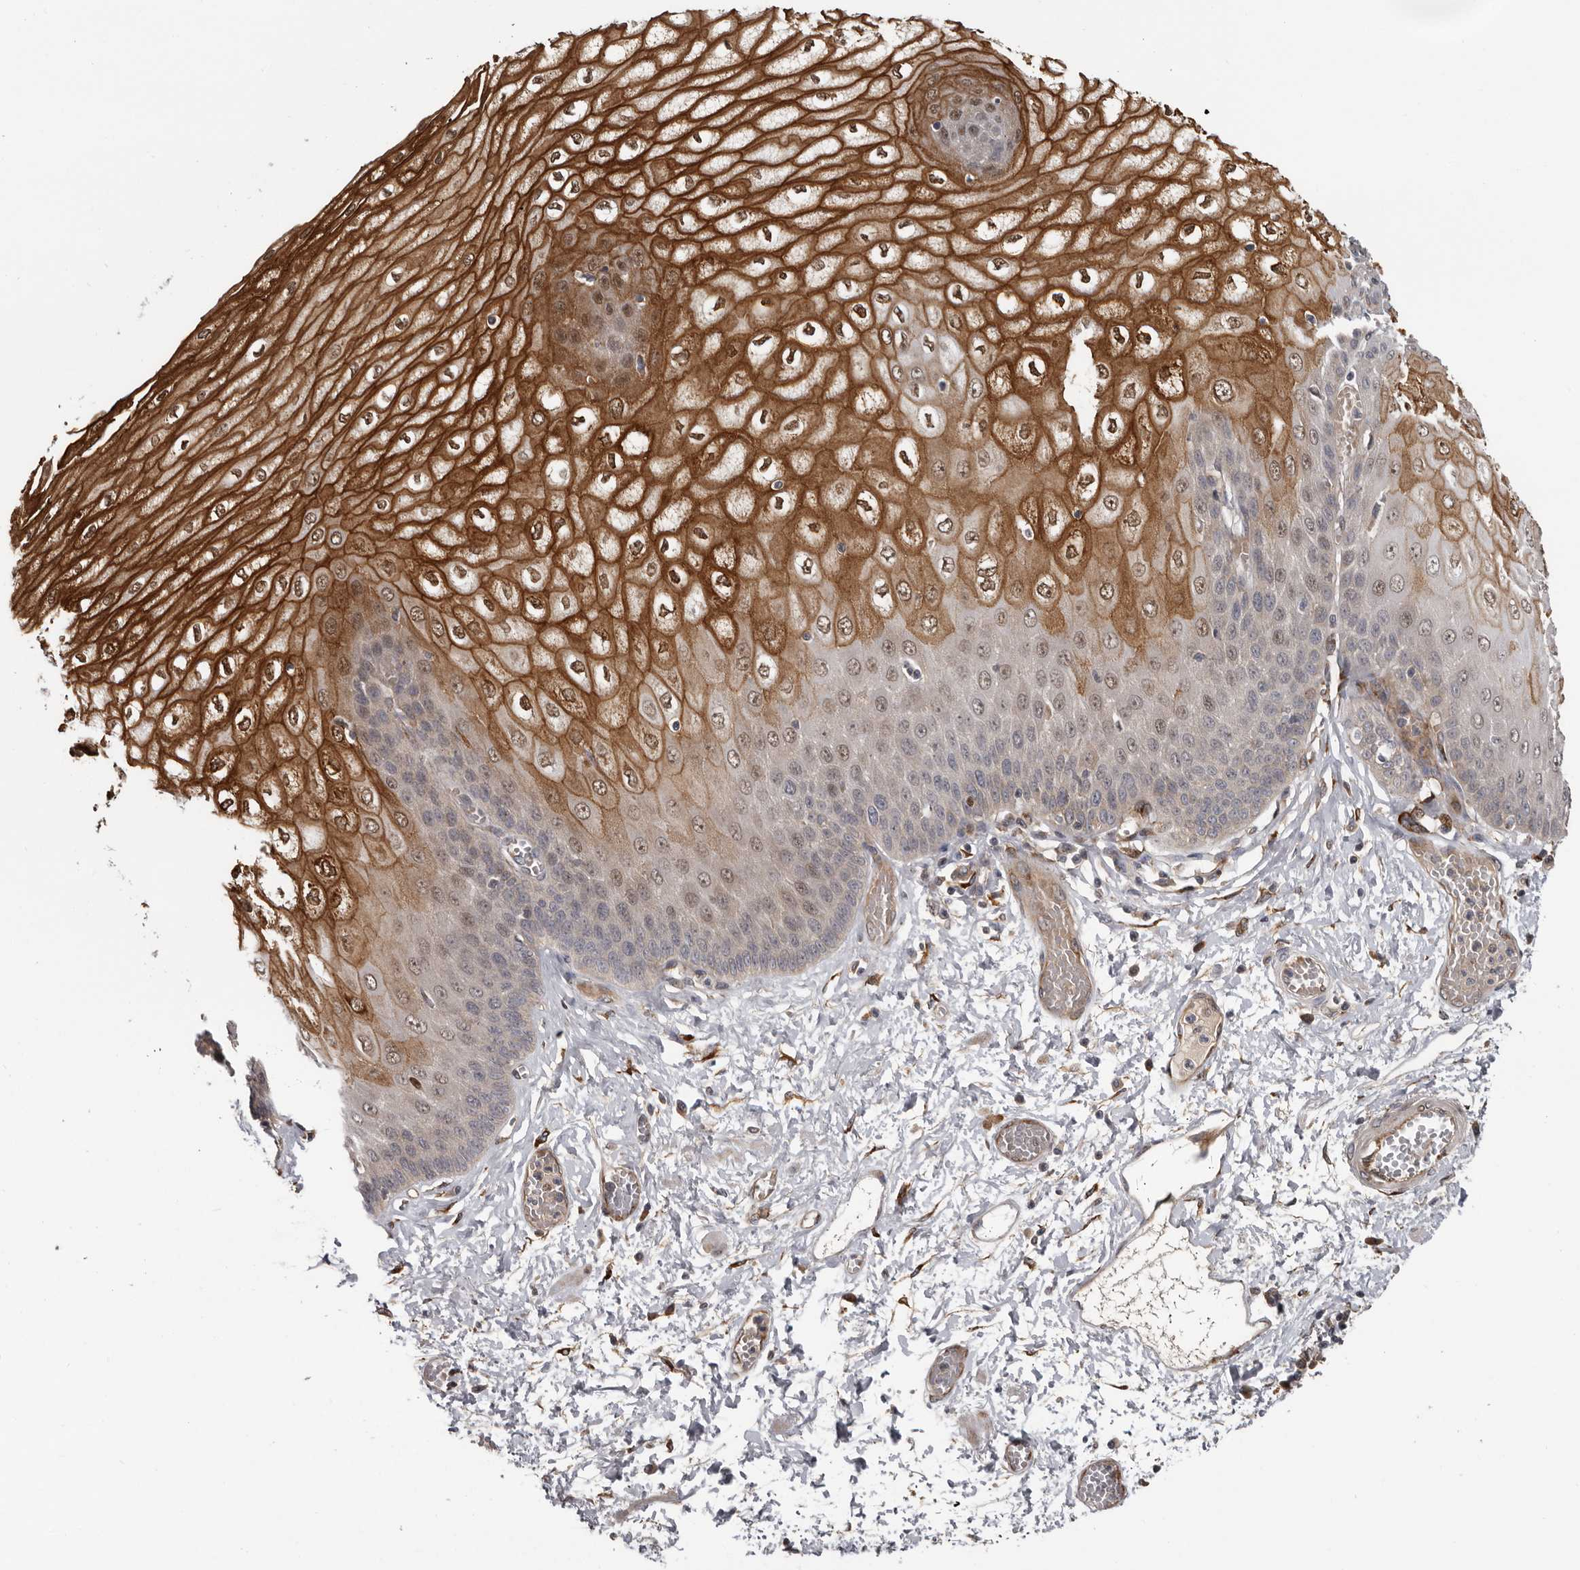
{"staining": {"intensity": "strong", "quantity": "25%-75%", "location": "cytoplasmic/membranous,nuclear"}, "tissue": "esophagus", "cell_type": "Squamous epithelial cells", "image_type": "normal", "snomed": [{"axis": "morphology", "description": "Normal tissue, NOS"}, {"axis": "topography", "description": "Esophagus"}], "caption": "Immunohistochemical staining of benign human esophagus exhibits 25%-75% levels of strong cytoplasmic/membranous,nuclear protein expression in about 25%-75% of squamous epithelial cells.", "gene": "MTF1", "patient": {"sex": "male", "age": 60}}